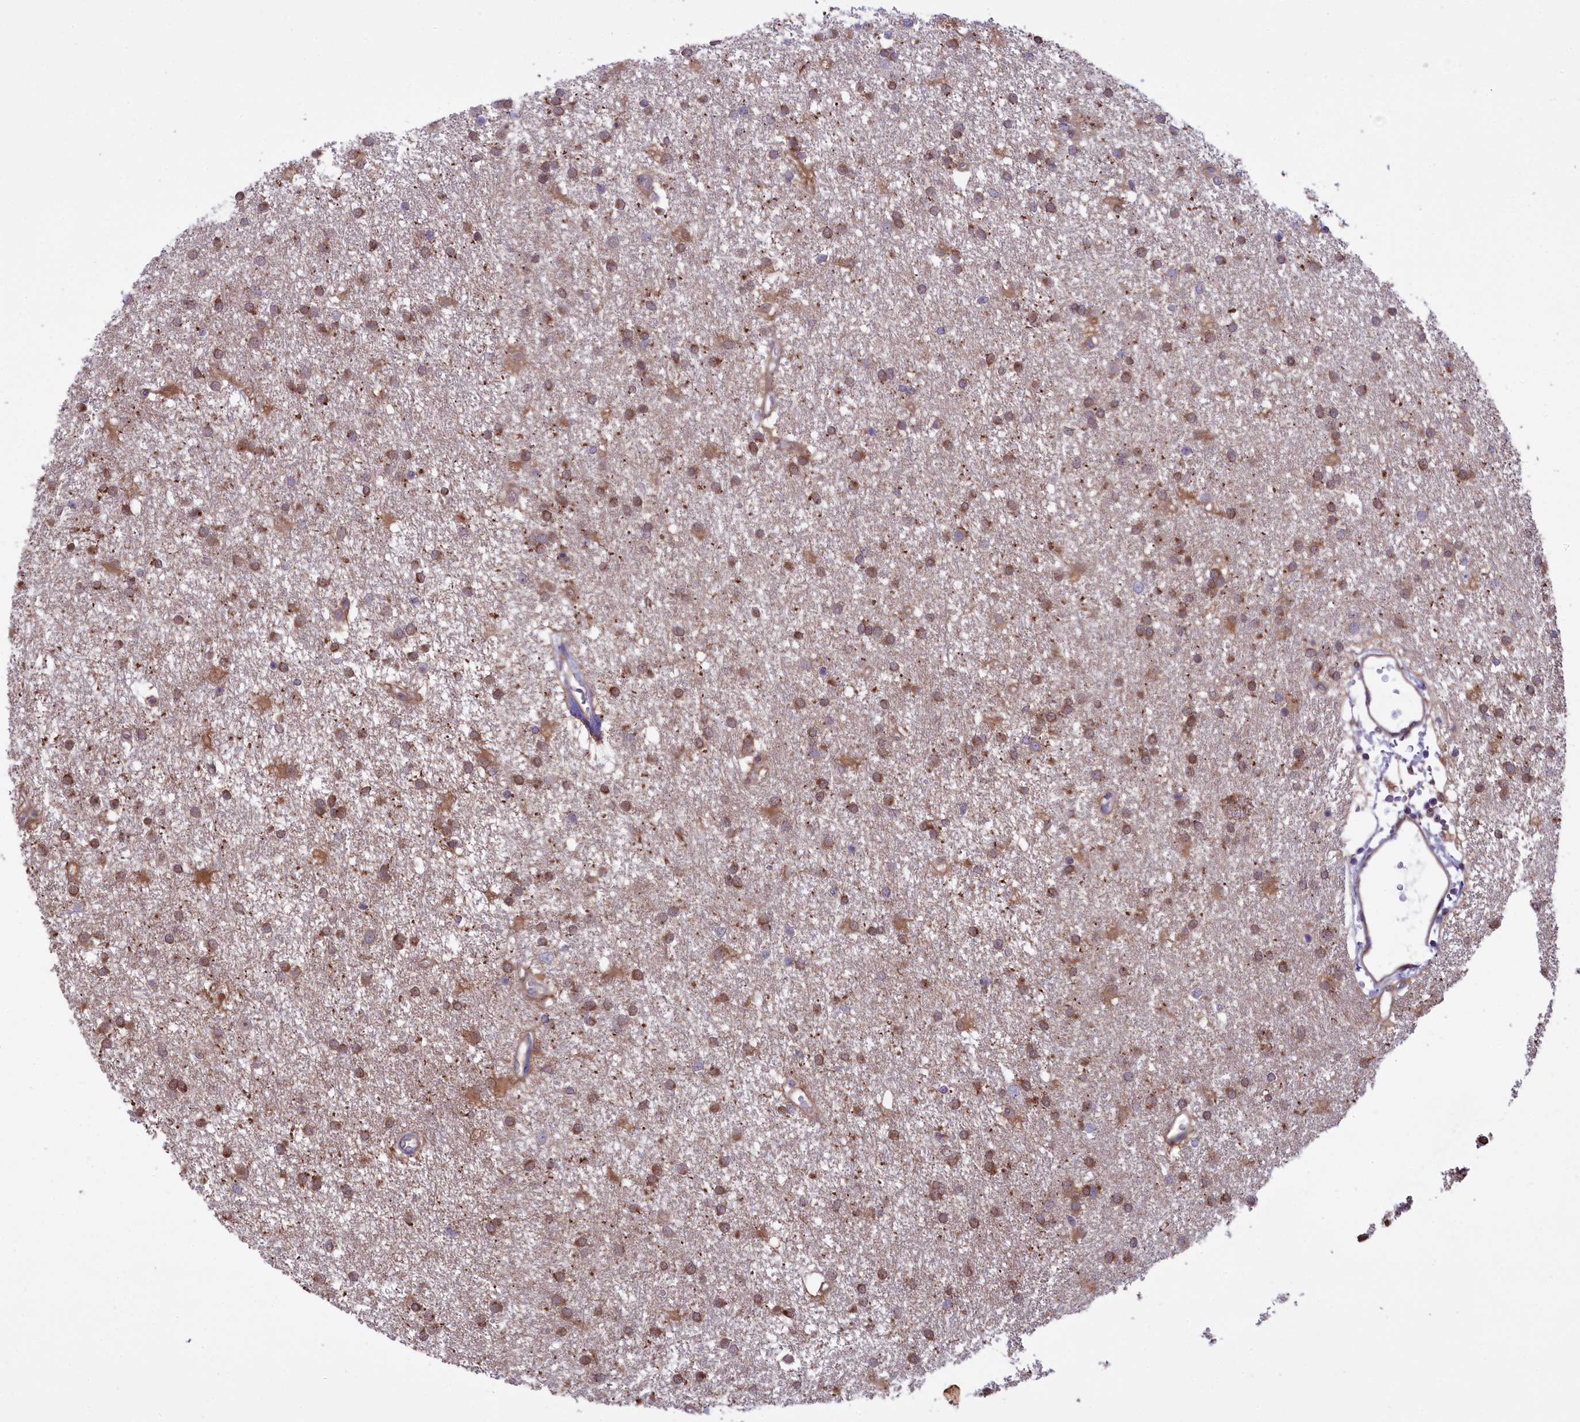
{"staining": {"intensity": "moderate", "quantity": "25%-75%", "location": "cytoplasmic/membranous,nuclear"}, "tissue": "glioma", "cell_type": "Tumor cells", "image_type": "cancer", "snomed": [{"axis": "morphology", "description": "Glioma, malignant, High grade"}, {"axis": "topography", "description": "Brain"}], "caption": "Immunohistochemistry (IHC) of glioma exhibits medium levels of moderate cytoplasmic/membranous and nuclear expression in approximately 25%-75% of tumor cells.", "gene": "MAN2B1", "patient": {"sex": "male", "age": 77}}